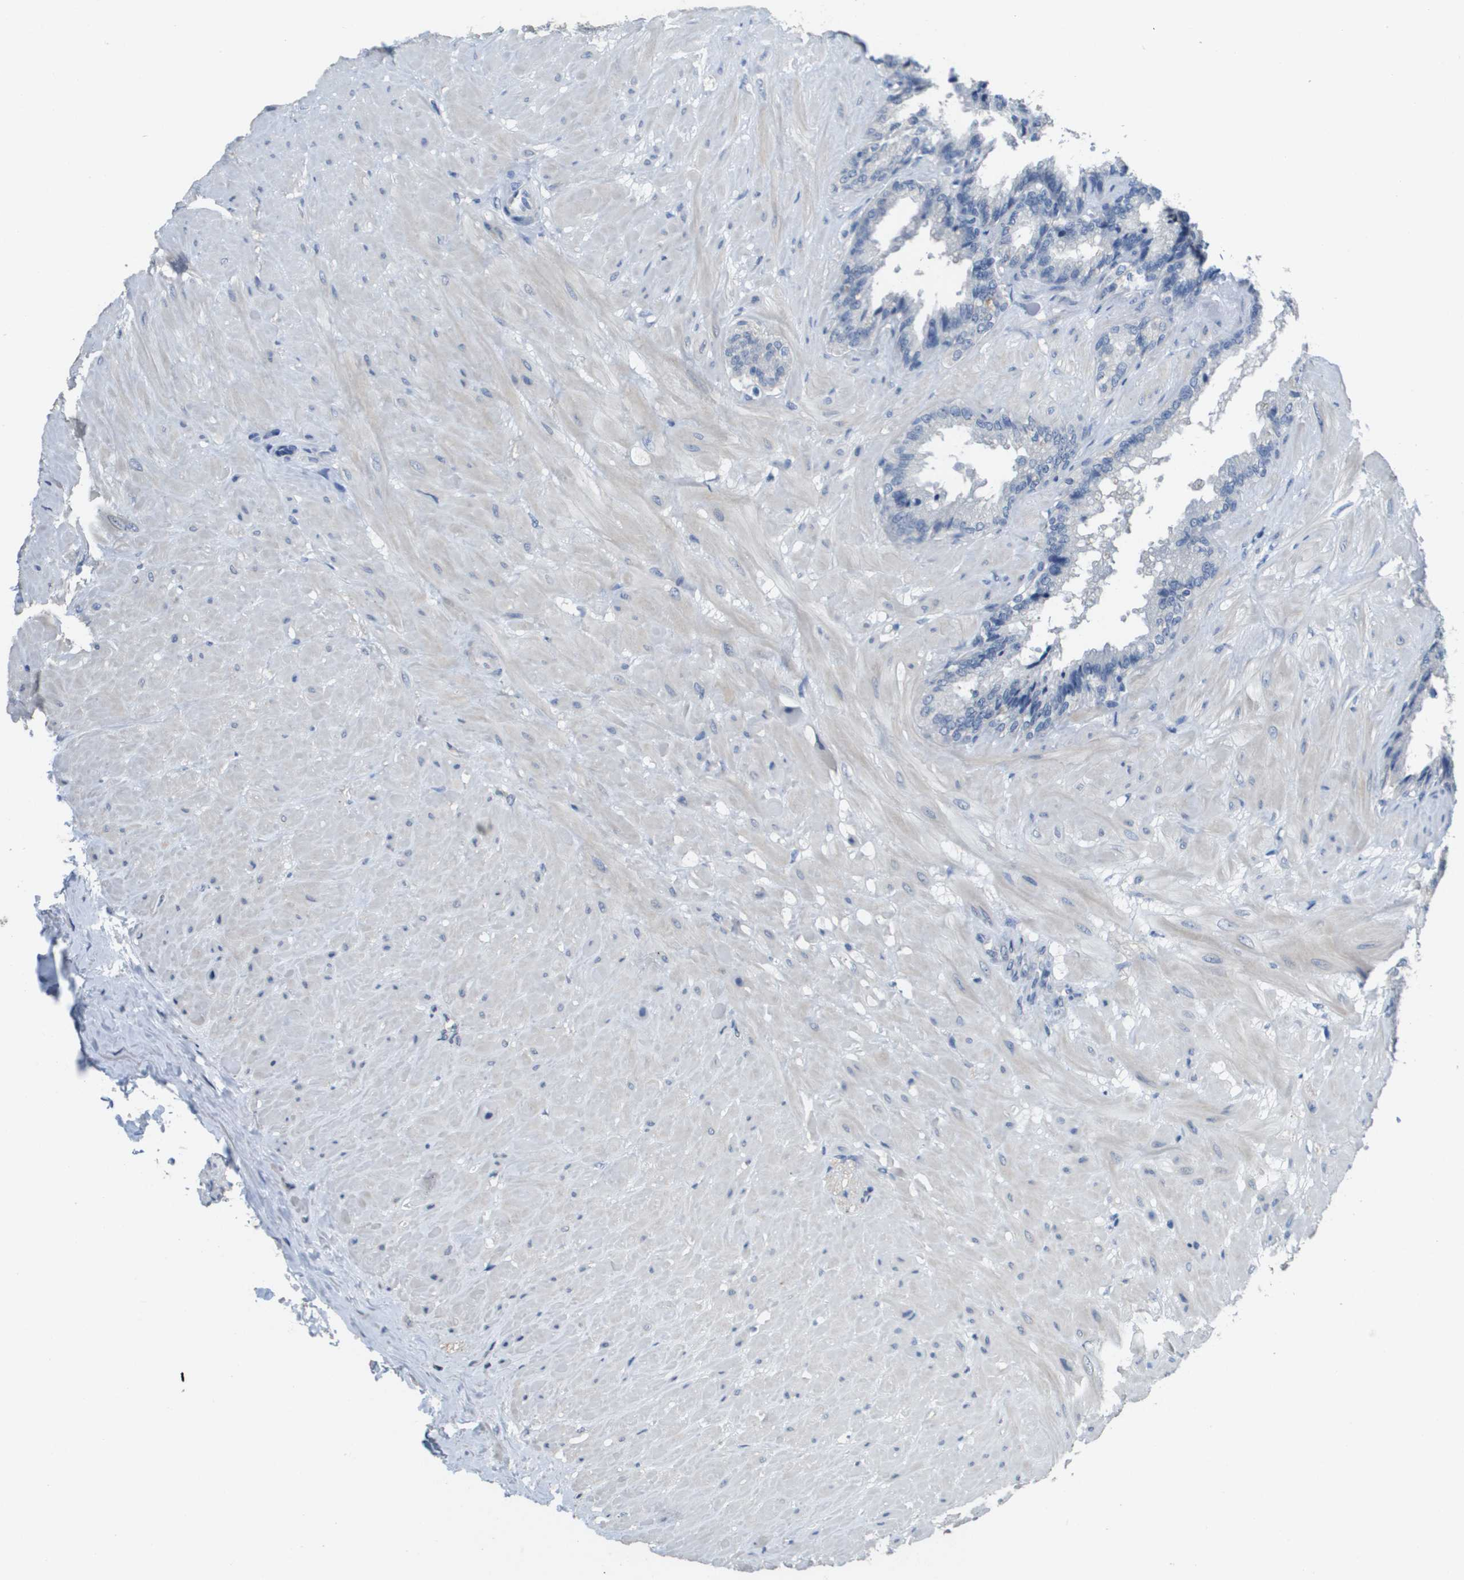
{"staining": {"intensity": "negative", "quantity": "none", "location": "none"}, "tissue": "seminal vesicle", "cell_type": "Glandular cells", "image_type": "normal", "snomed": [{"axis": "morphology", "description": "Normal tissue, NOS"}, {"axis": "topography", "description": "Seminal veicle"}], "caption": "Immunohistochemical staining of benign seminal vesicle shows no significant expression in glandular cells.", "gene": "MT3", "patient": {"sex": "male", "age": 46}}